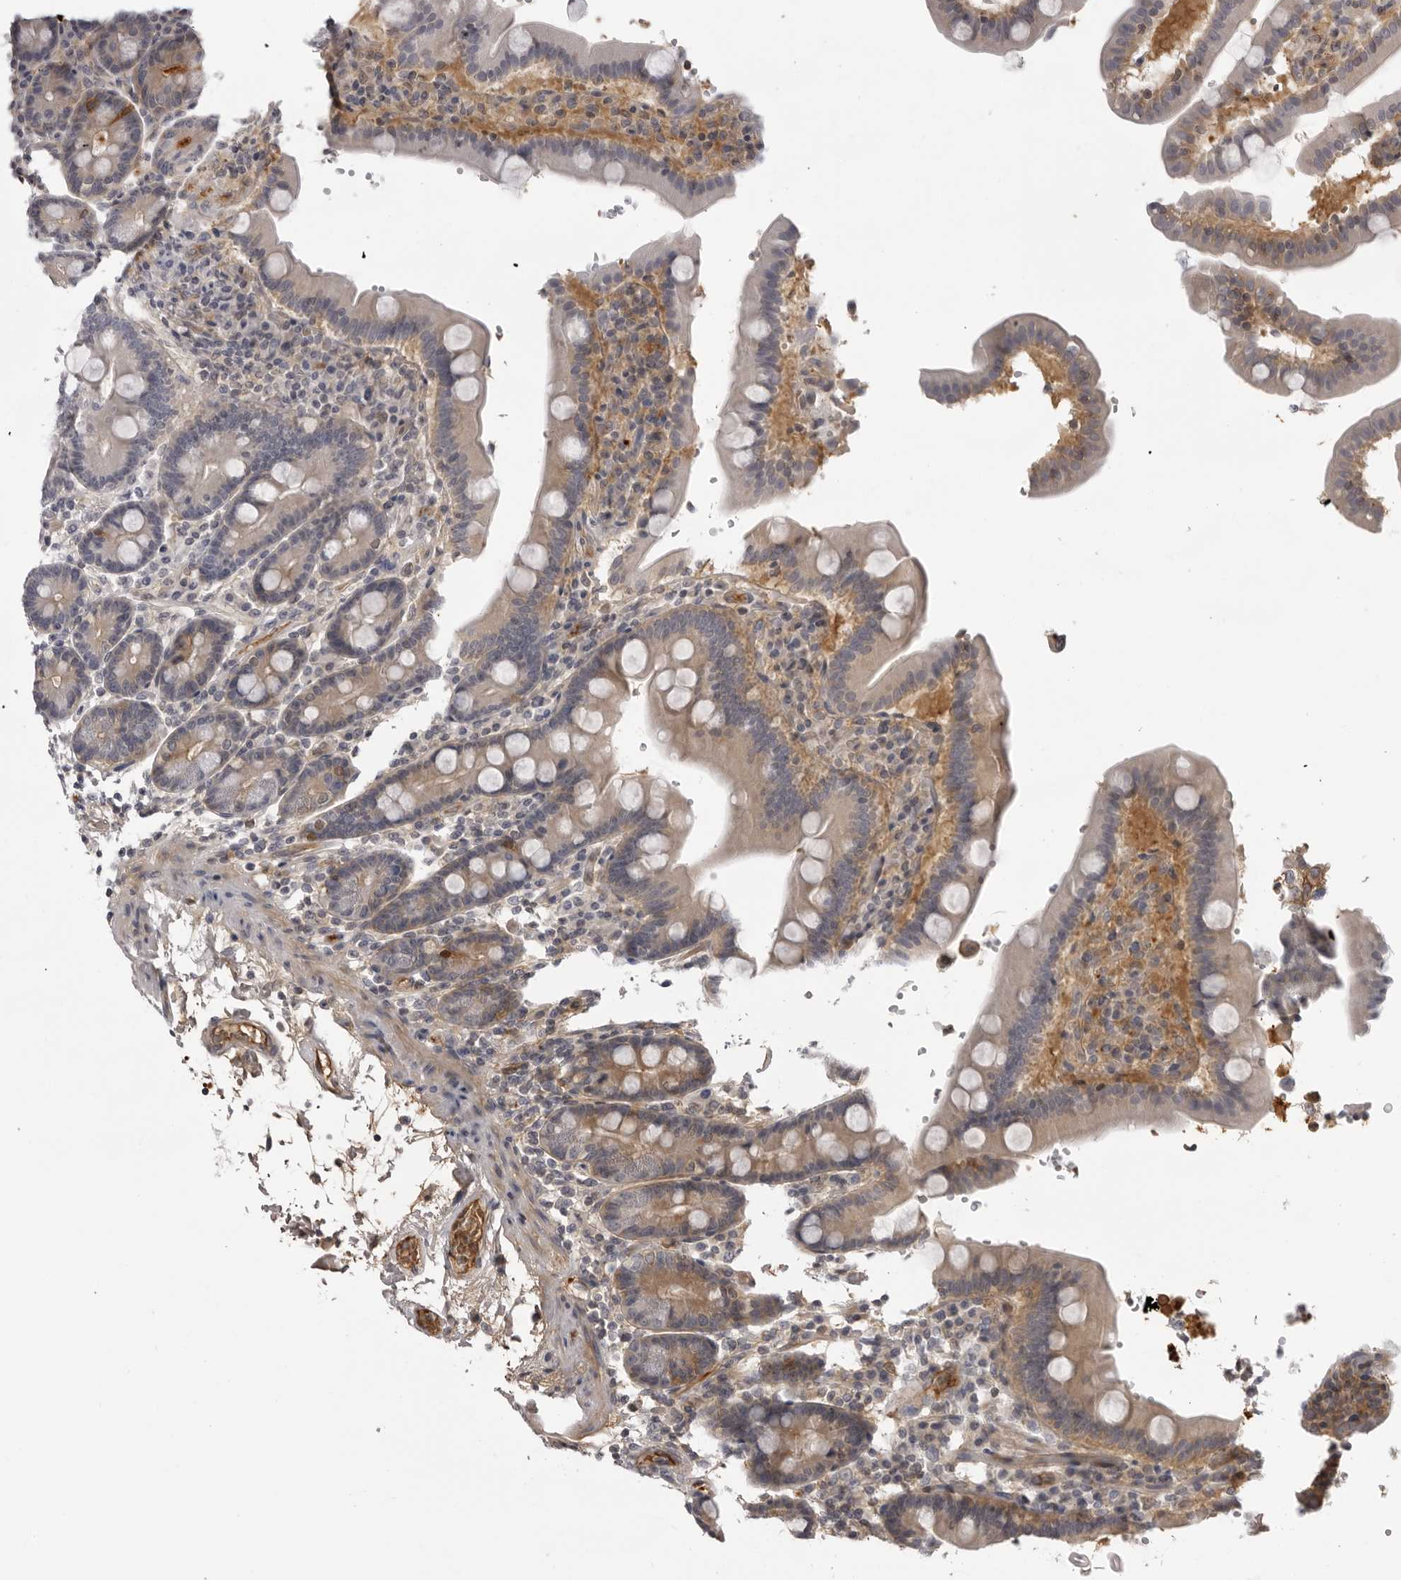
{"staining": {"intensity": "weak", "quantity": "<25%", "location": "cytoplasmic/membranous"}, "tissue": "duodenum", "cell_type": "Glandular cells", "image_type": "normal", "snomed": [{"axis": "morphology", "description": "Normal tissue, NOS"}, {"axis": "topography", "description": "Small intestine, NOS"}], "caption": "High power microscopy photomicrograph of an IHC histopathology image of normal duodenum, revealing no significant positivity in glandular cells.", "gene": "PLEKHF2", "patient": {"sex": "female", "age": 71}}